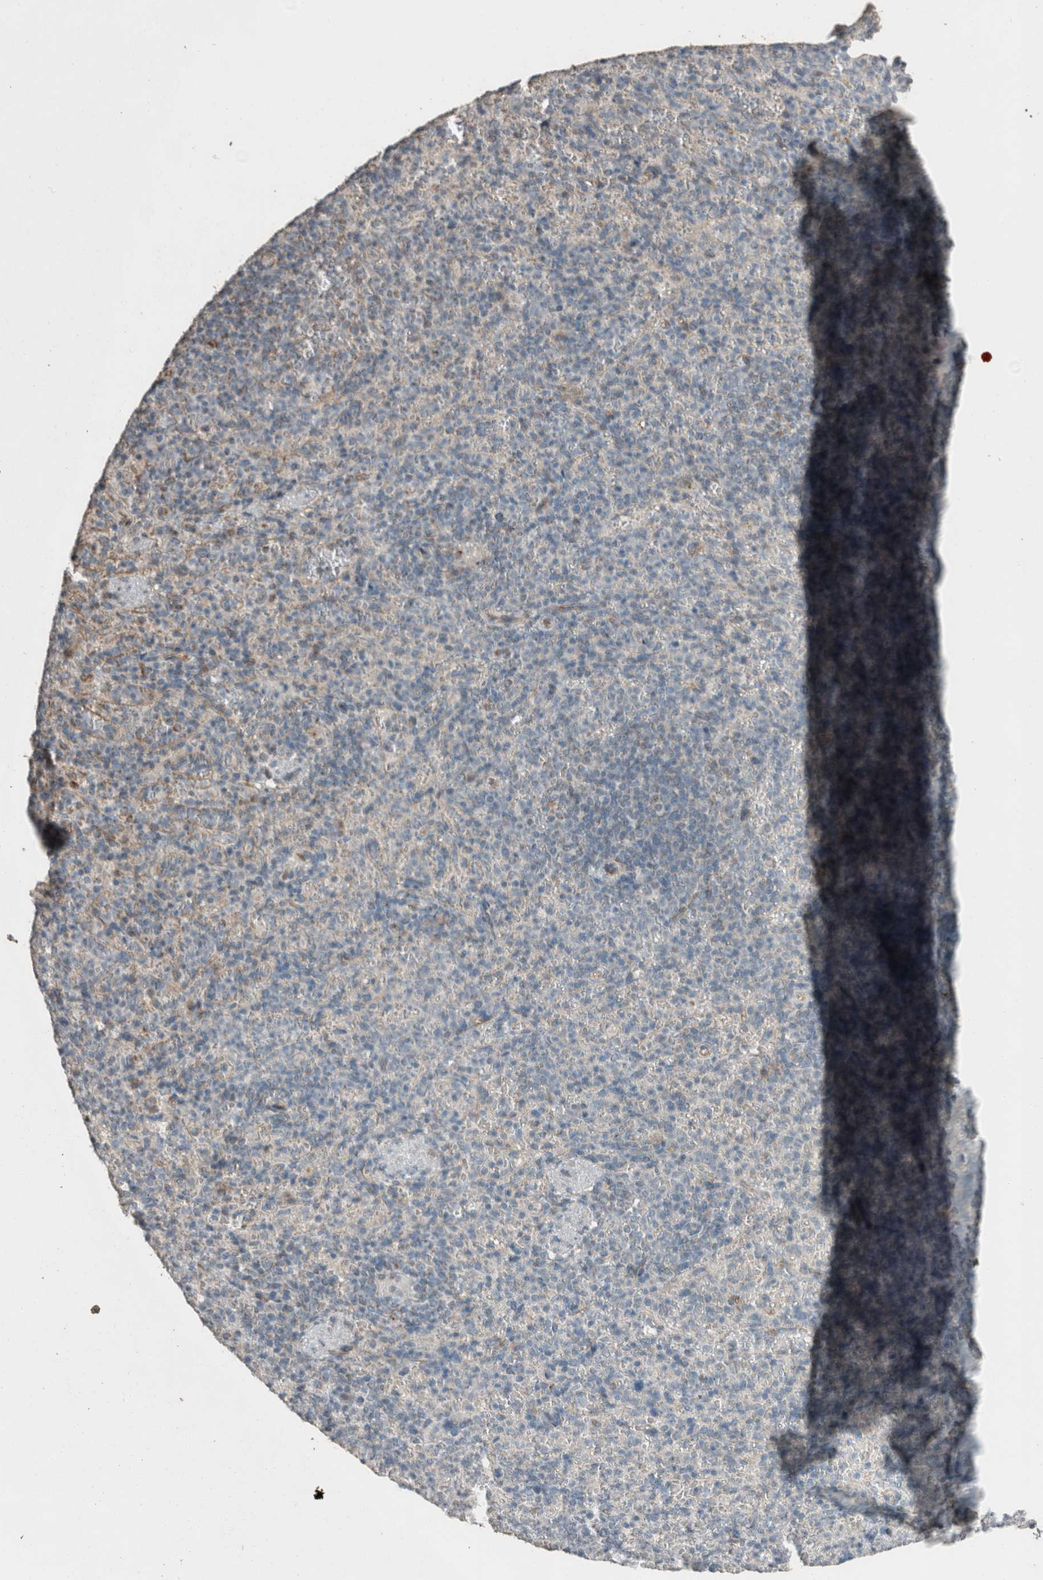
{"staining": {"intensity": "negative", "quantity": "none", "location": "none"}, "tissue": "spleen", "cell_type": "Cells in red pulp", "image_type": "normal", "snomed": [{"axis": "morphology", "description": "Normal tissue, NOS"}, {"axis": "topography", "description": "Spleen"}], "caption": "Immunohistochemistry micrograph of normal human spleen stained for a protein (brown), which reveals no staining in cells in red pulp.", "gene": "ACVR2B", "patient": {"sex": "female", "age": 74}}